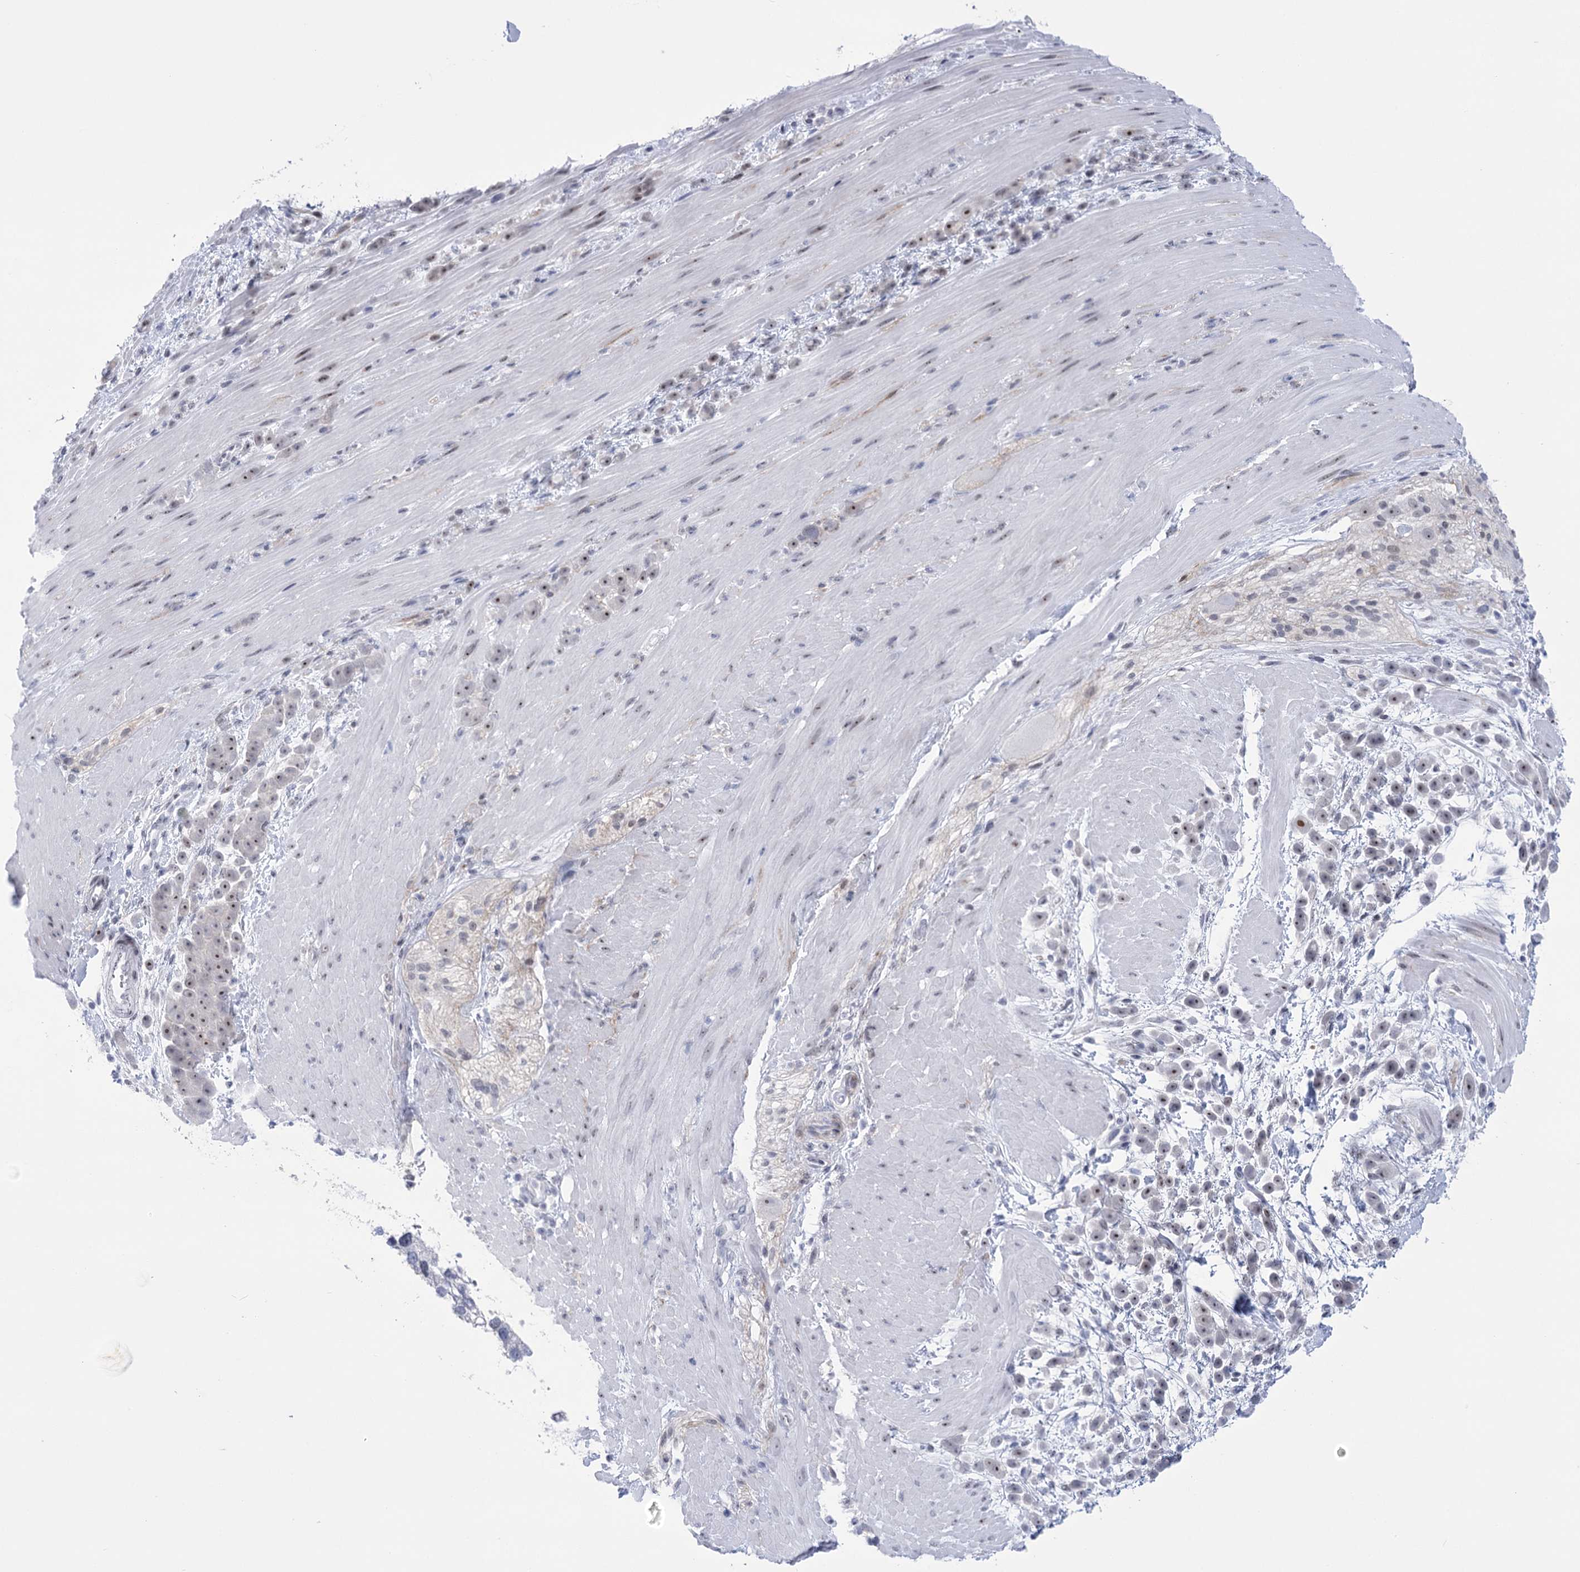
{"staining": {"intensity": "weak", "quantity": "25%-75%", "location": "nuclear"}, "tissue": "pancreatic cancer", "cell_type": "Tumor cells", "image_type": "cancer", "snomed": [{"axis": "morphology", "description": "Normal tissue, NOS"}, {"axis": "morphology", "description": "Adenocarcinoma, NOS"}, {"axis": "topography", "description": "Pancreas"}], "caption": "Pancreatic adenocarcinoma stained with DAB (3,3'-diaminobenzidine) immunohistochemistry displays low levels of weak nuclear staining in about 25%-75% of tumor cells.", "gene": "HORMAD1", "patient": {"sex": "female", "age": 64}}